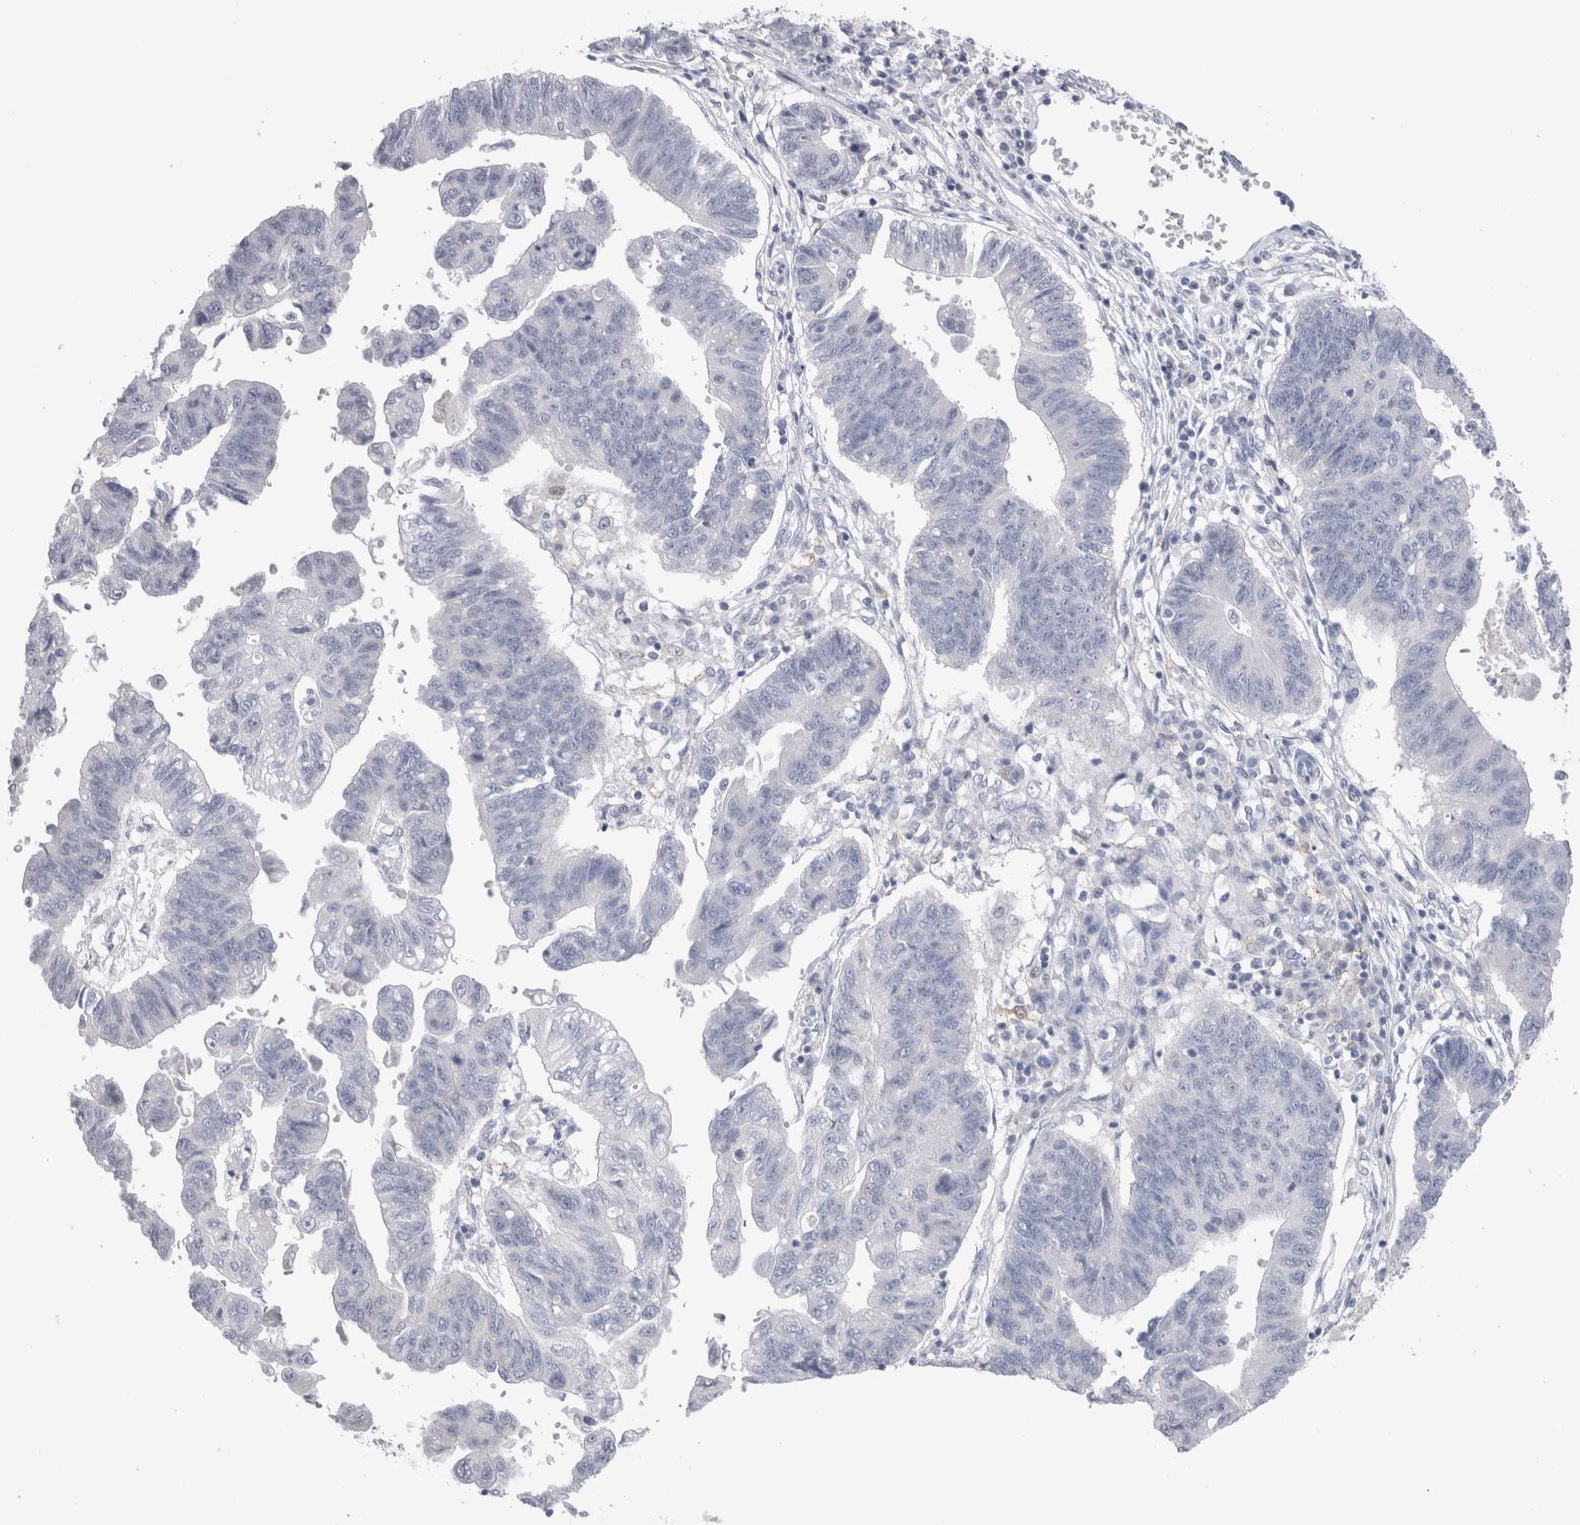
{"staining": {"intensity": "negative", "quantity": "none", "location": "none"}, "tissue": "stomach cancer", "cell_type": "Tumor cells", "image_type": "cancer", "snomed": [{"axis": "morphology", "description": "Adenocarcinoma, NOS"}, {"axis": "topography", "description": "Stomach"}], "caption": "The IHC micrograph has no significant positivity in tumor cells of stomach cancer tissue.", "gene": "SUCNR1", "patient": {"sex": "male", "age": 59}}